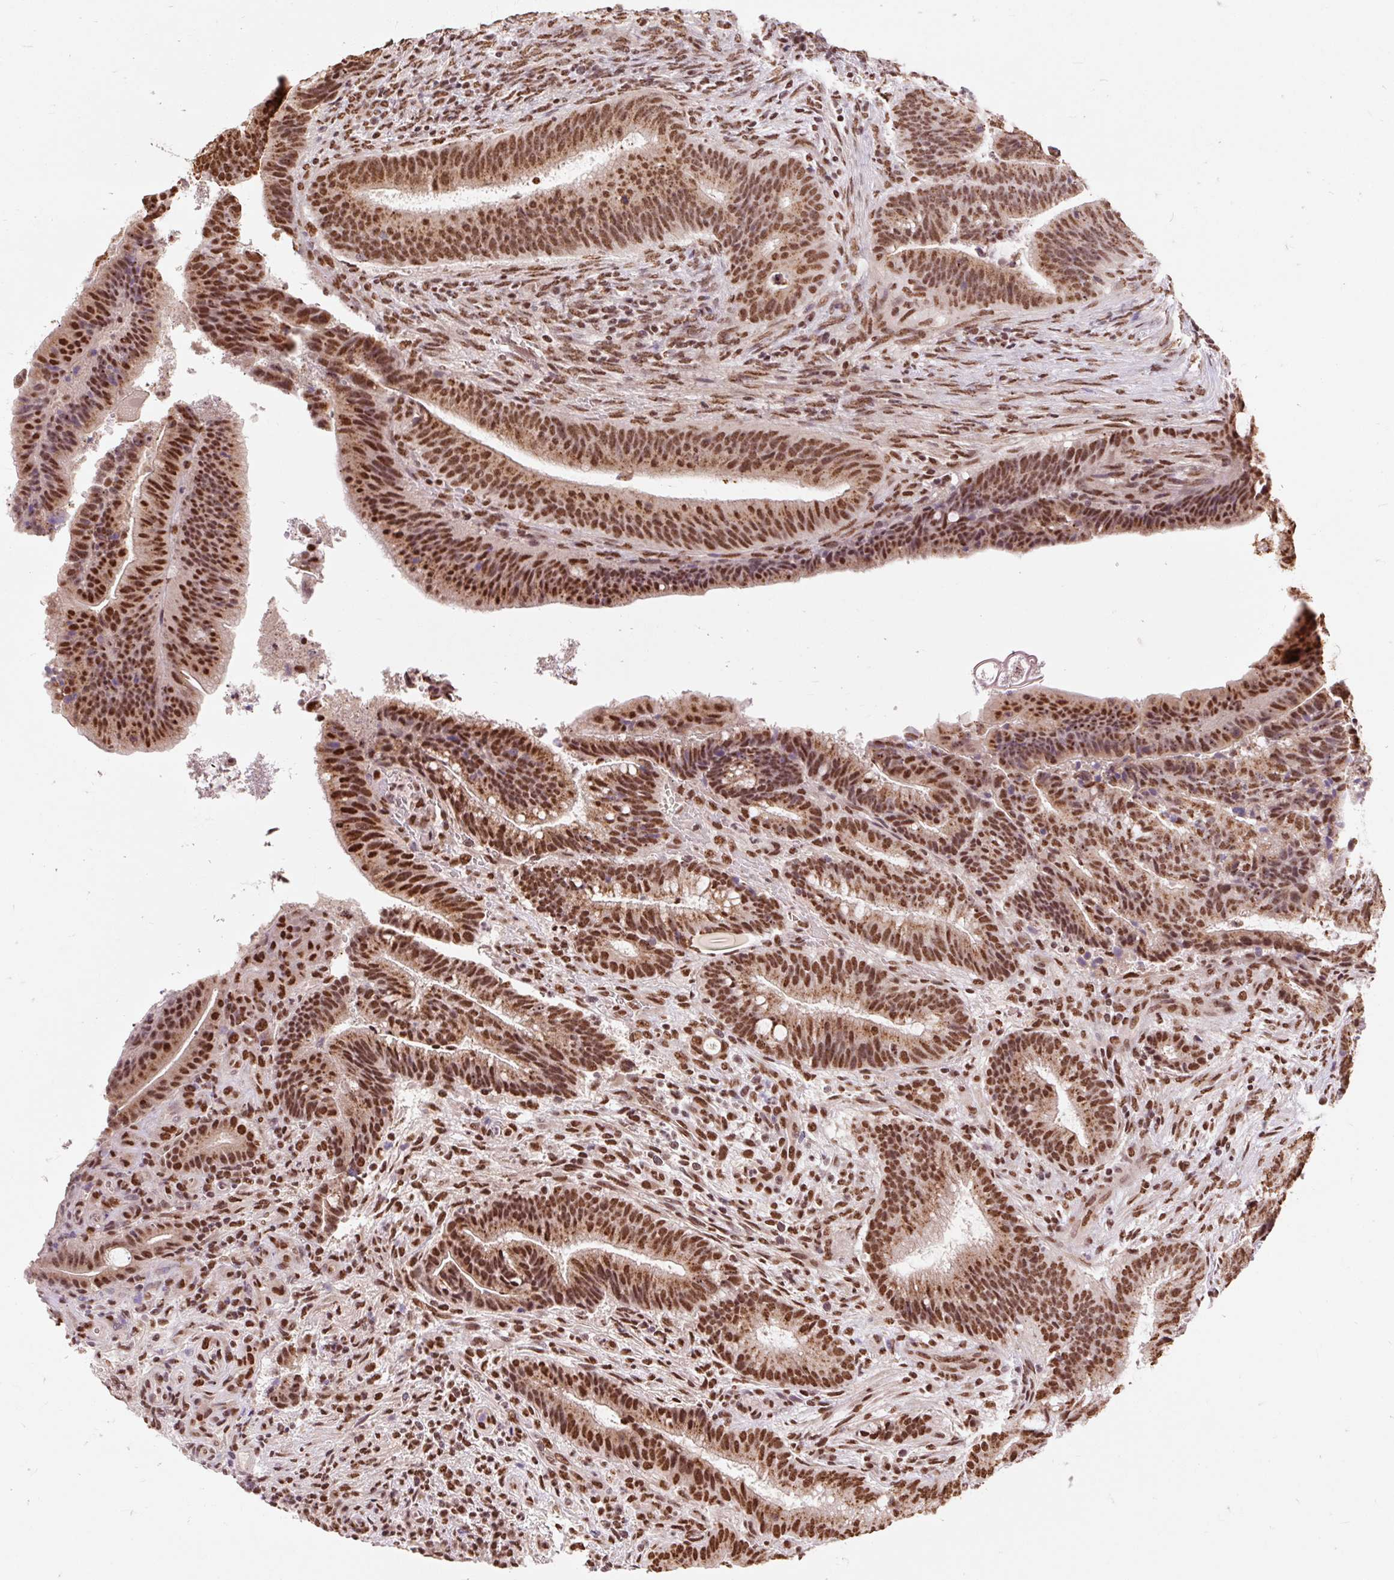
{"staining": {"intensity": "strong", "quantity": ">75%", "location": "nuclear"}, "tissue": "colorectal cancer", "cell_type": "Tumor cells", "image_type": "cancer", "snomed": [{"axis": "morphology", "description": "Adenocarcinoma, NOS"}, {"axis": "topography", "description": "Colon"}], "caption": "Immunohistochemistry (IHC) (DAB) staining of human adenocarcinoma (colorectal) shows strong nuclear protein positivity in approximately >75% of tumor cells.", "gene": "BICRA", "patient": {"sex": "female", "age": 43}}